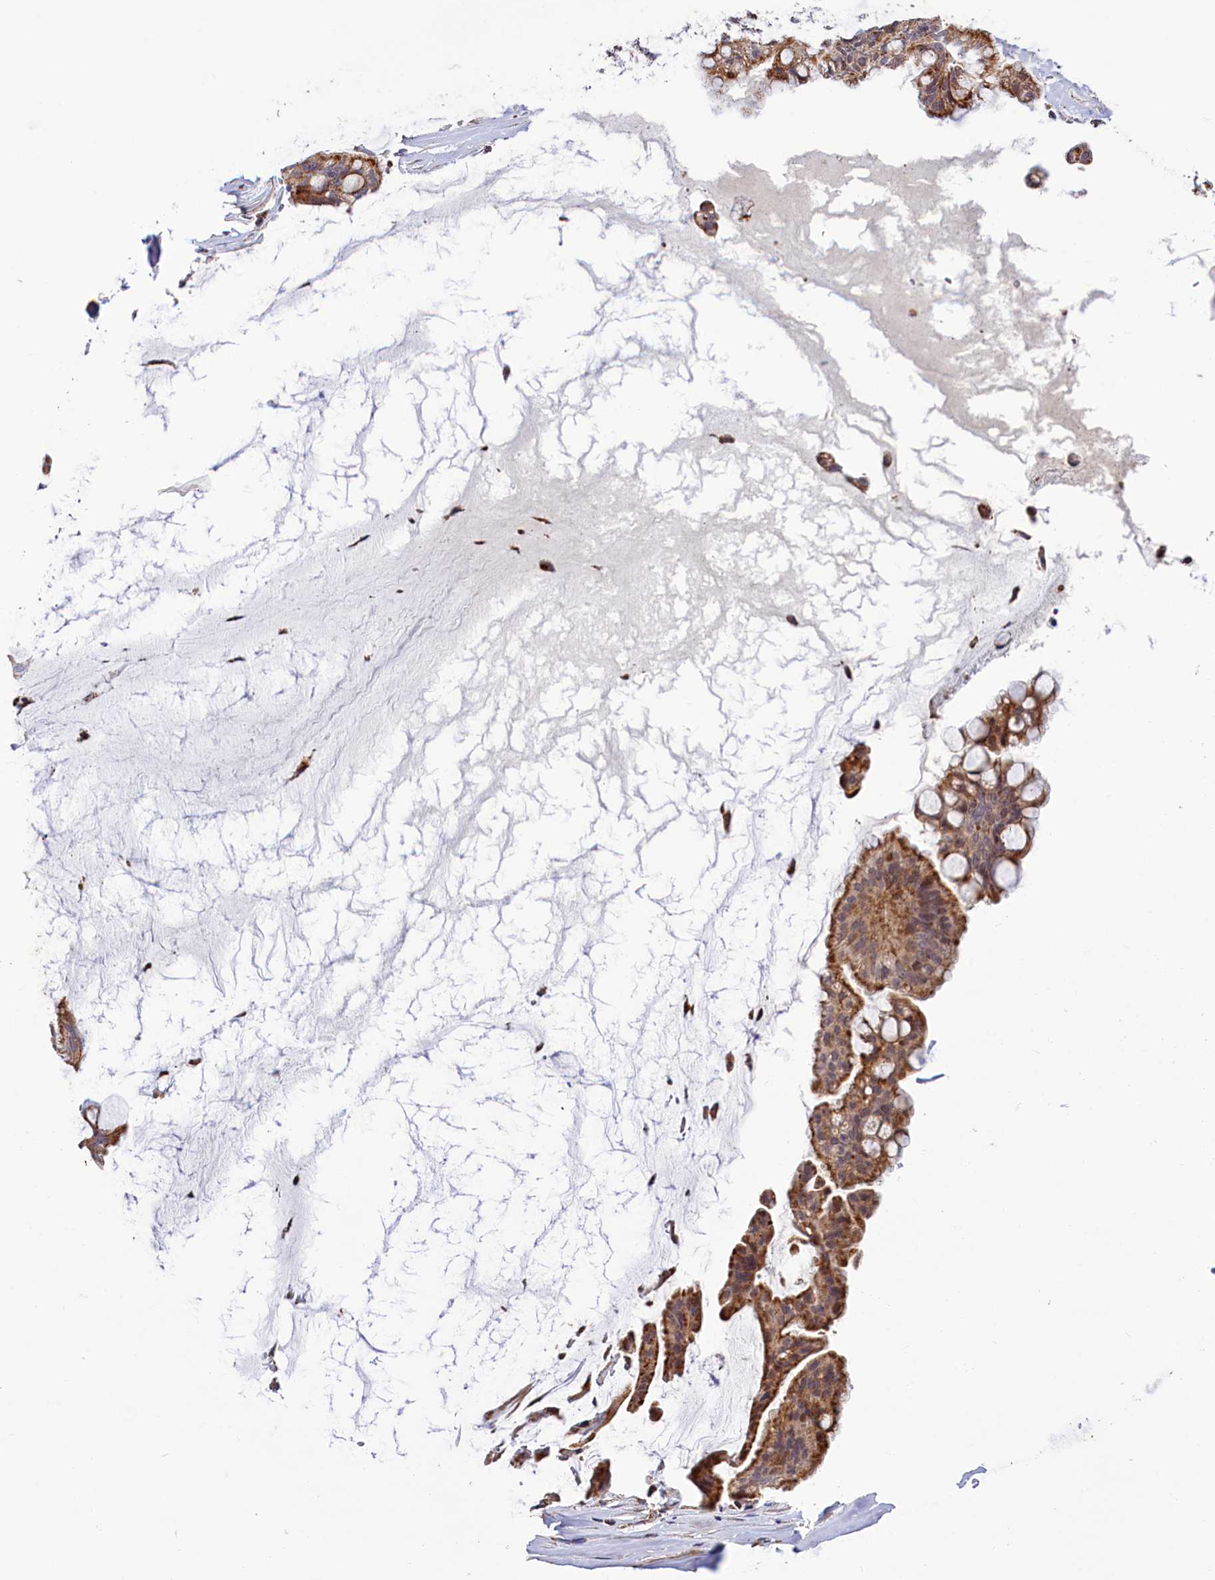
{"staining": {"intensity": "moderate", "quantity": ">75%", "location": "cytoplasmic/membranous"}, "tissue": "ovarian cancer", "cell_type": "Tumor cells", "image_type": "cancer", "snomed": [{"axis": "morphology", "description": "Cystadenocarcinoma, mucinous, NOS"}, {"axis": "topography", "description": "Ovary"}], "caption": "The image exhibits staining of ovarian mucinous cystadenocarcinoma, revealing moderate cytoplasmic/membranous protein staining (brown color) within tumor cells.", "gene": "DYNC2H1", "patient": {"sex": "female", "age": 73}}